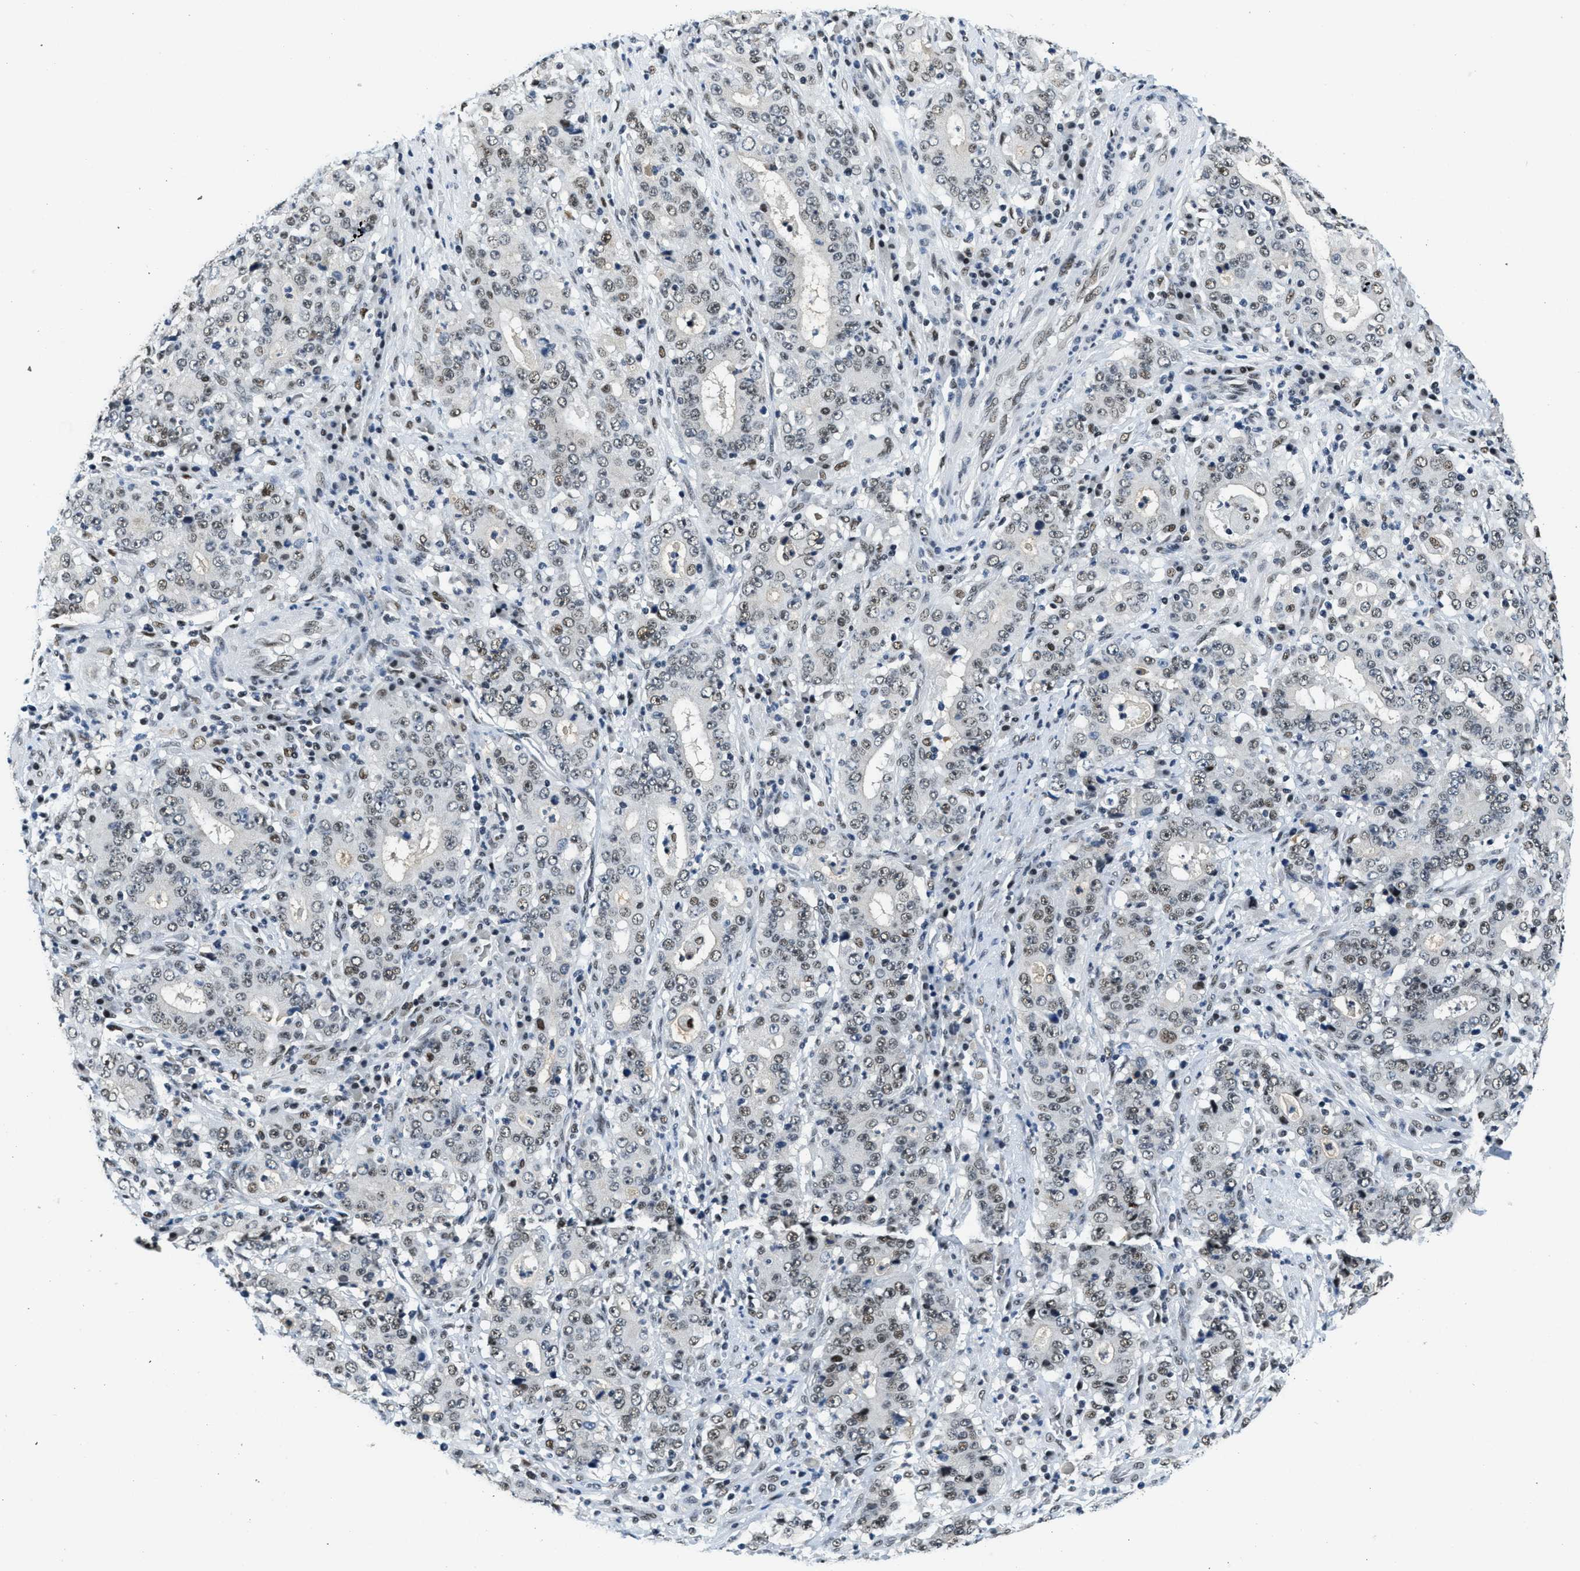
{"staining": {"intensity": "weak", "quantity": "25%-75%", "location": "nuclear"}, "tissue": "stomach cancer", "cell_type": "Tumor cells", "image_type": "cancer", "snomed": [{"axis": "morphology", "description": "Normal tissue, NOS"}, {"axis": "morphology", "description": "Adenocarcinoma, NOS"}, {"axis": "topography", "description": "Stomach, upper"}, {"axis": "topography", "description": "Stomach"}], "caption": "This is an image of IHC staining of stomach adenocarcinoma, which shows weak expression in the nuclear of tumor cells.", "gene": "SSB", "patient": {"sex": "male", "age": 59}}